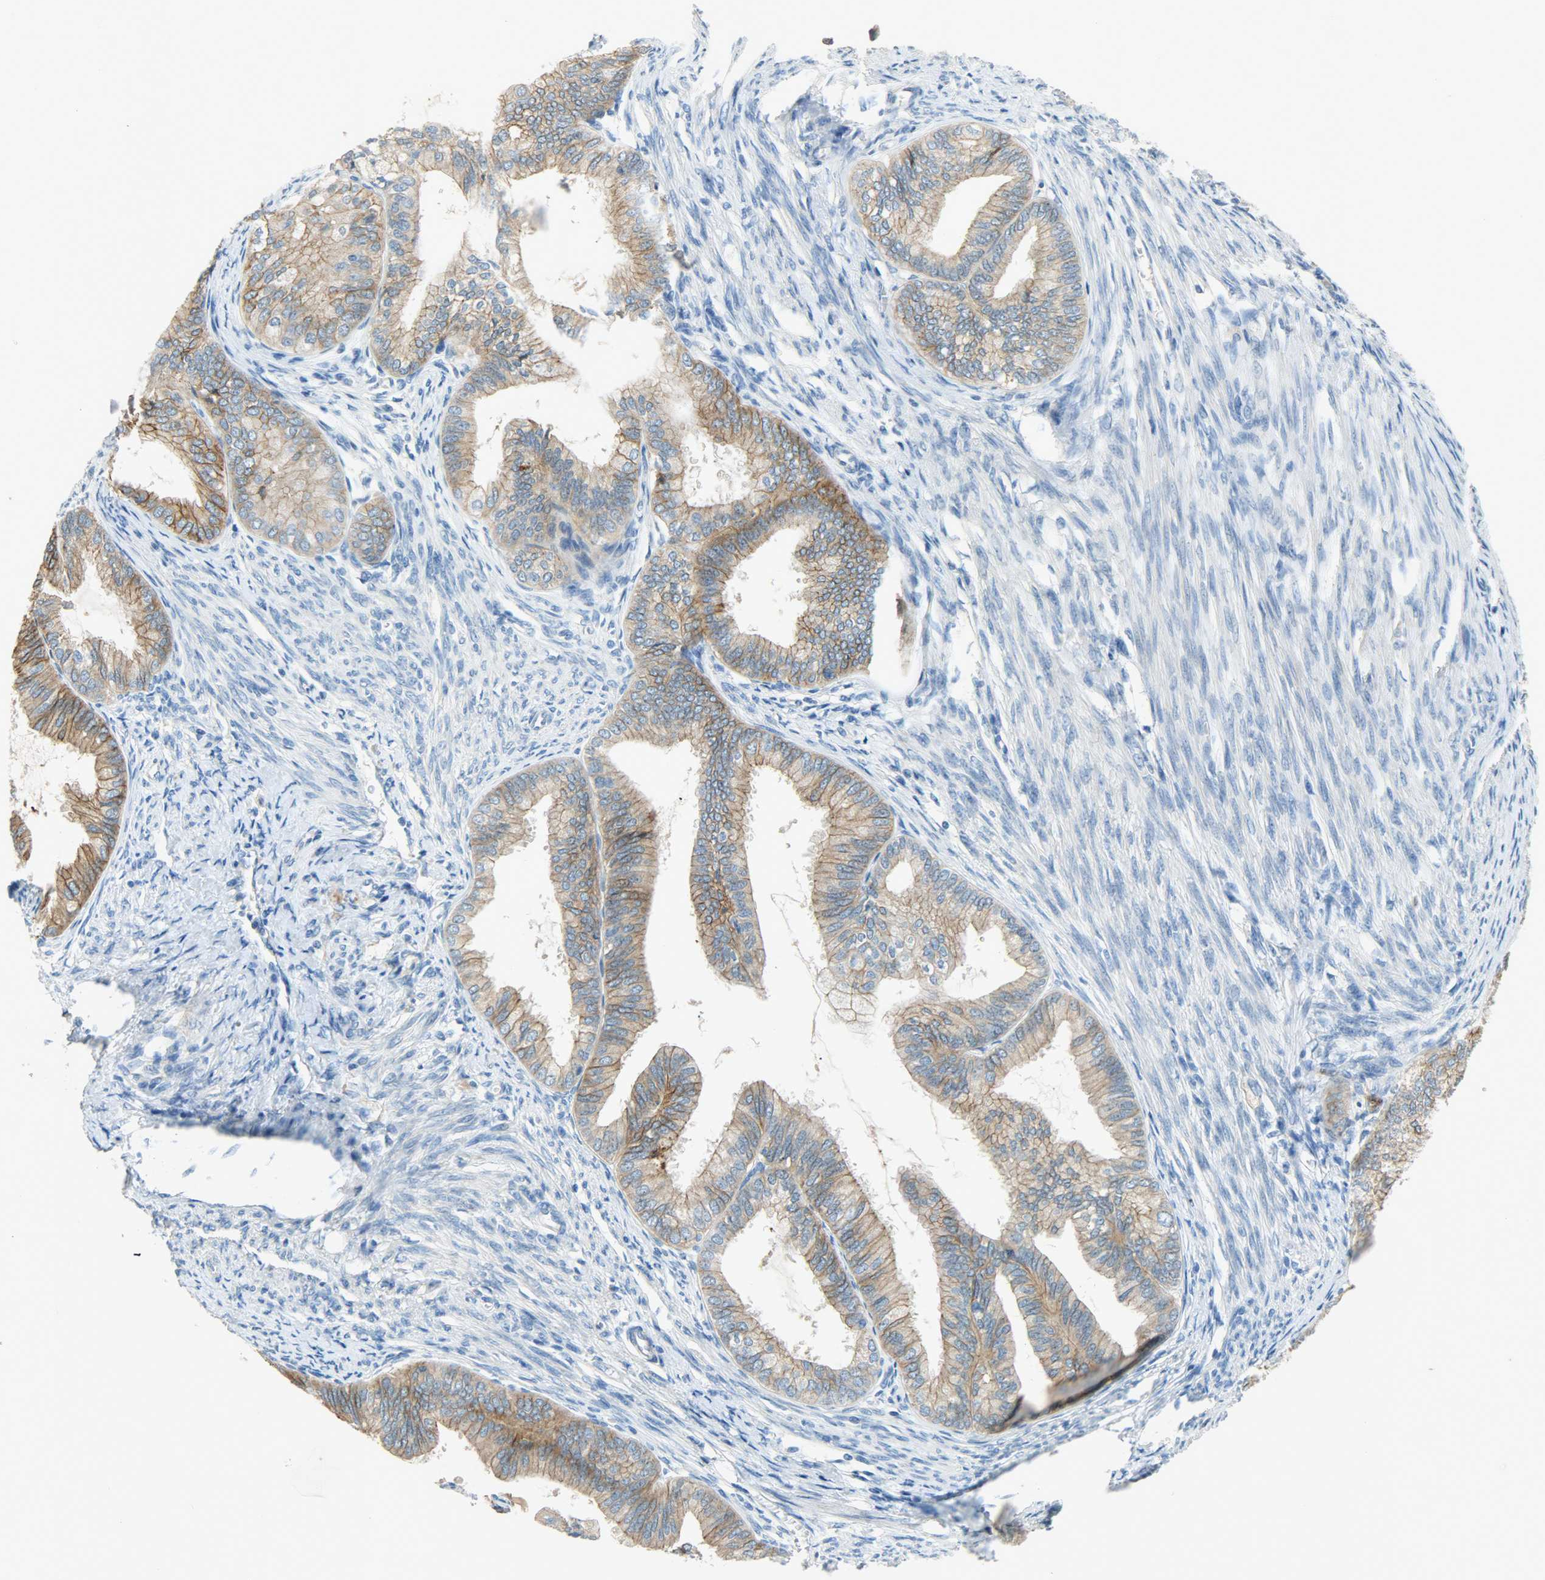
{"staining": {"intensity": "moderate", "quantity": ">75%", "location": "cytoplasmic/membranous"}, "tissue": "endometrial cancer", "cell_type": "Tumor cells", "image_type": "cancer", "snomed": [{"axis": "morphology", "description": "Adenocarcinoma, NOS"}, {"axis": "topography", "description": "Endometrium"}], "caption": "Immunohistochemical staining of human endometrial cancer (adenocarcinoma) exhibits medium levels of moderate cytoplasmic/membranous staining in about >75% of tumor cells. (IHC, brightfield microscopy, high magnification).", "gene": "DSG2", "patient": {"sex": "female", "age": 86}}